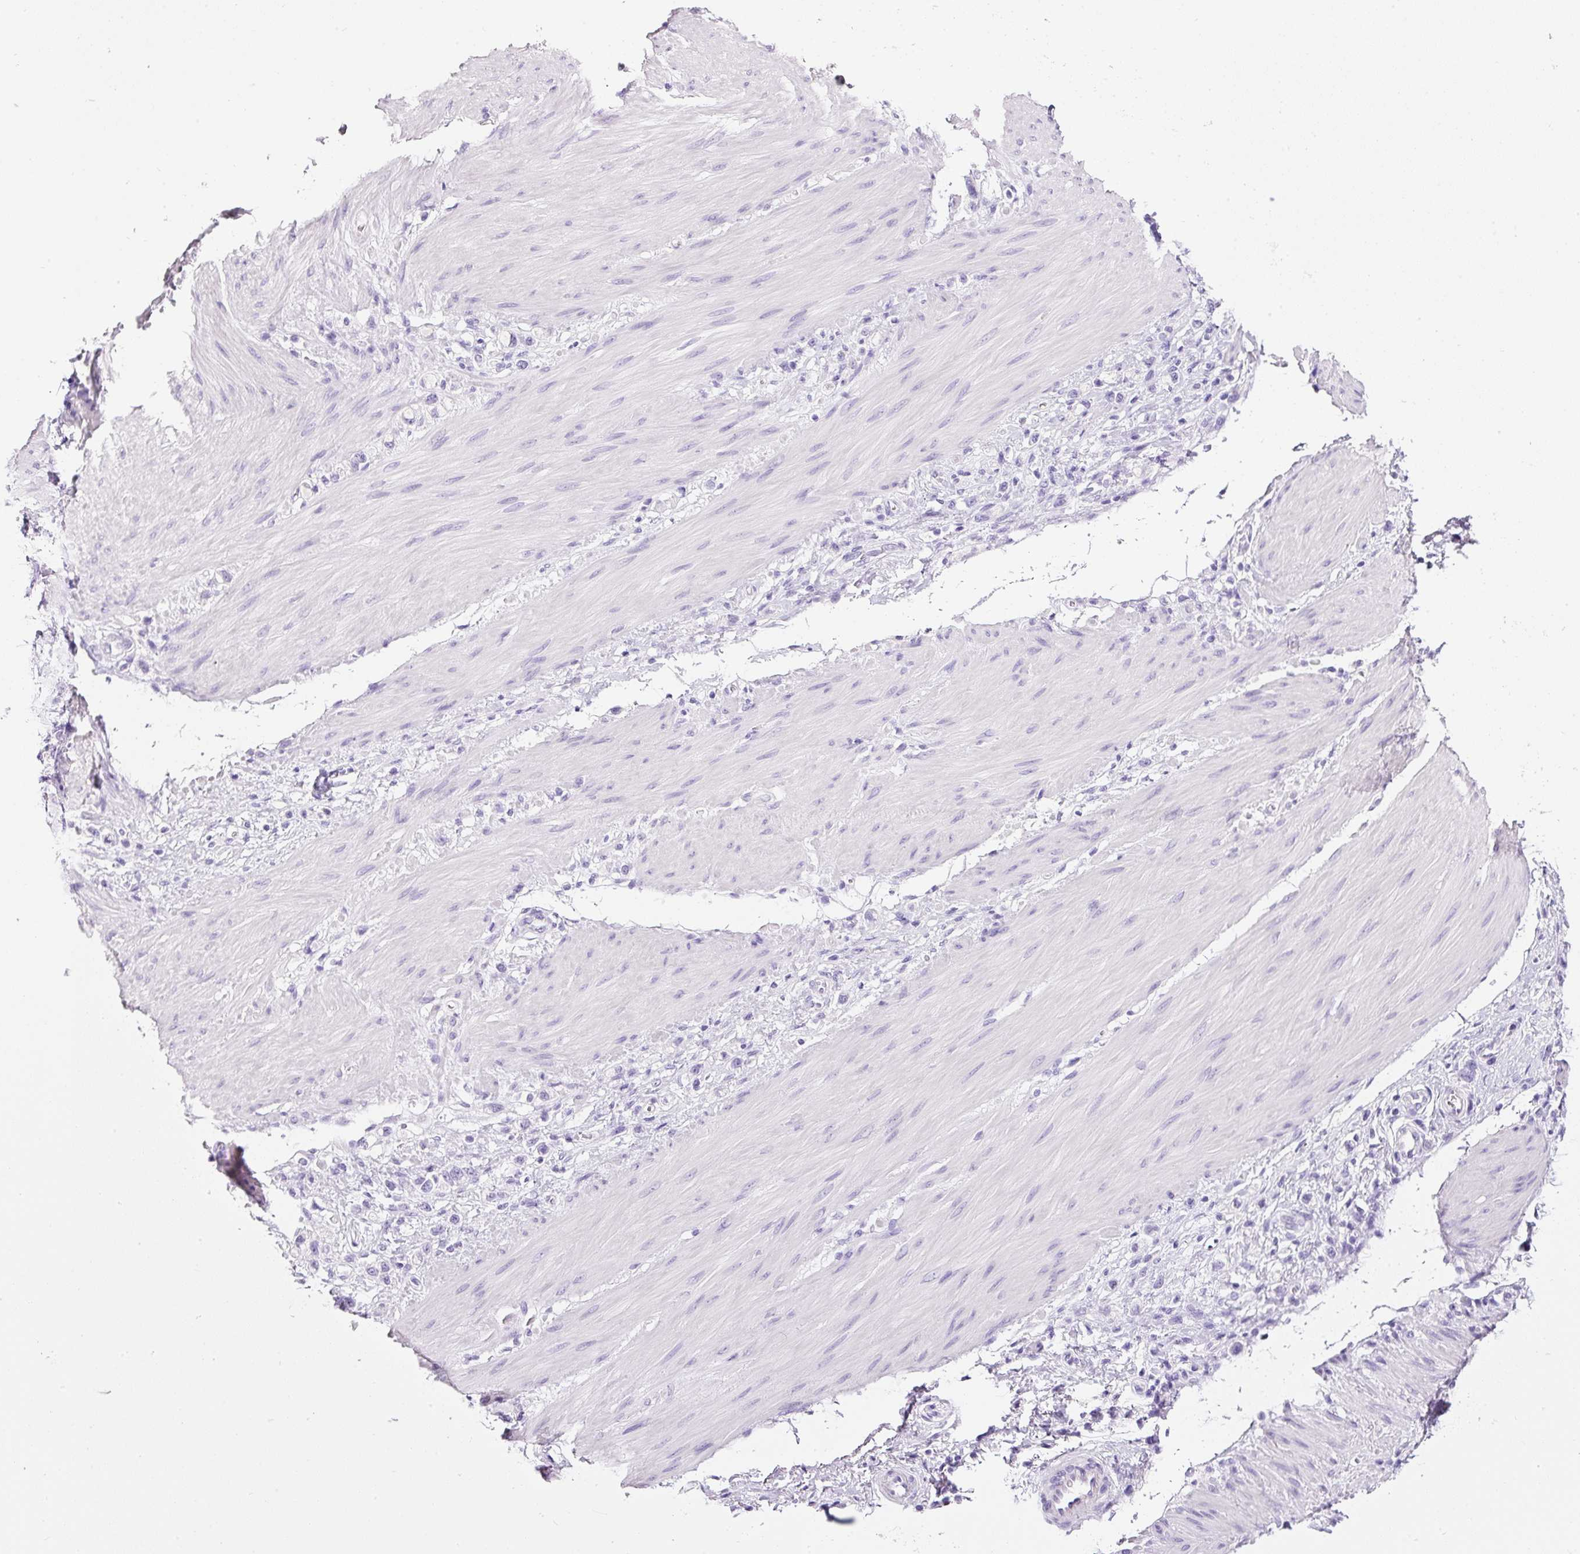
{"staining": {"intensity": "negative", "quantity": "none", "location": "none"}, "tissue": "stomach cancer", "cell_type": "Tumor cells", "image_type": "cancer", "snomed": [{"axis": "morphology", "description": "Adenocarcinoma, NOS"}, {"axis": "topography", "description": "Stomach"}], "caption": "The IHC photomicrograph has no significant expression in tumor cells of stomach adenocarcinoma tissue.", "gene": "BSND", "patient": {"sex": "female", "age": 65}}